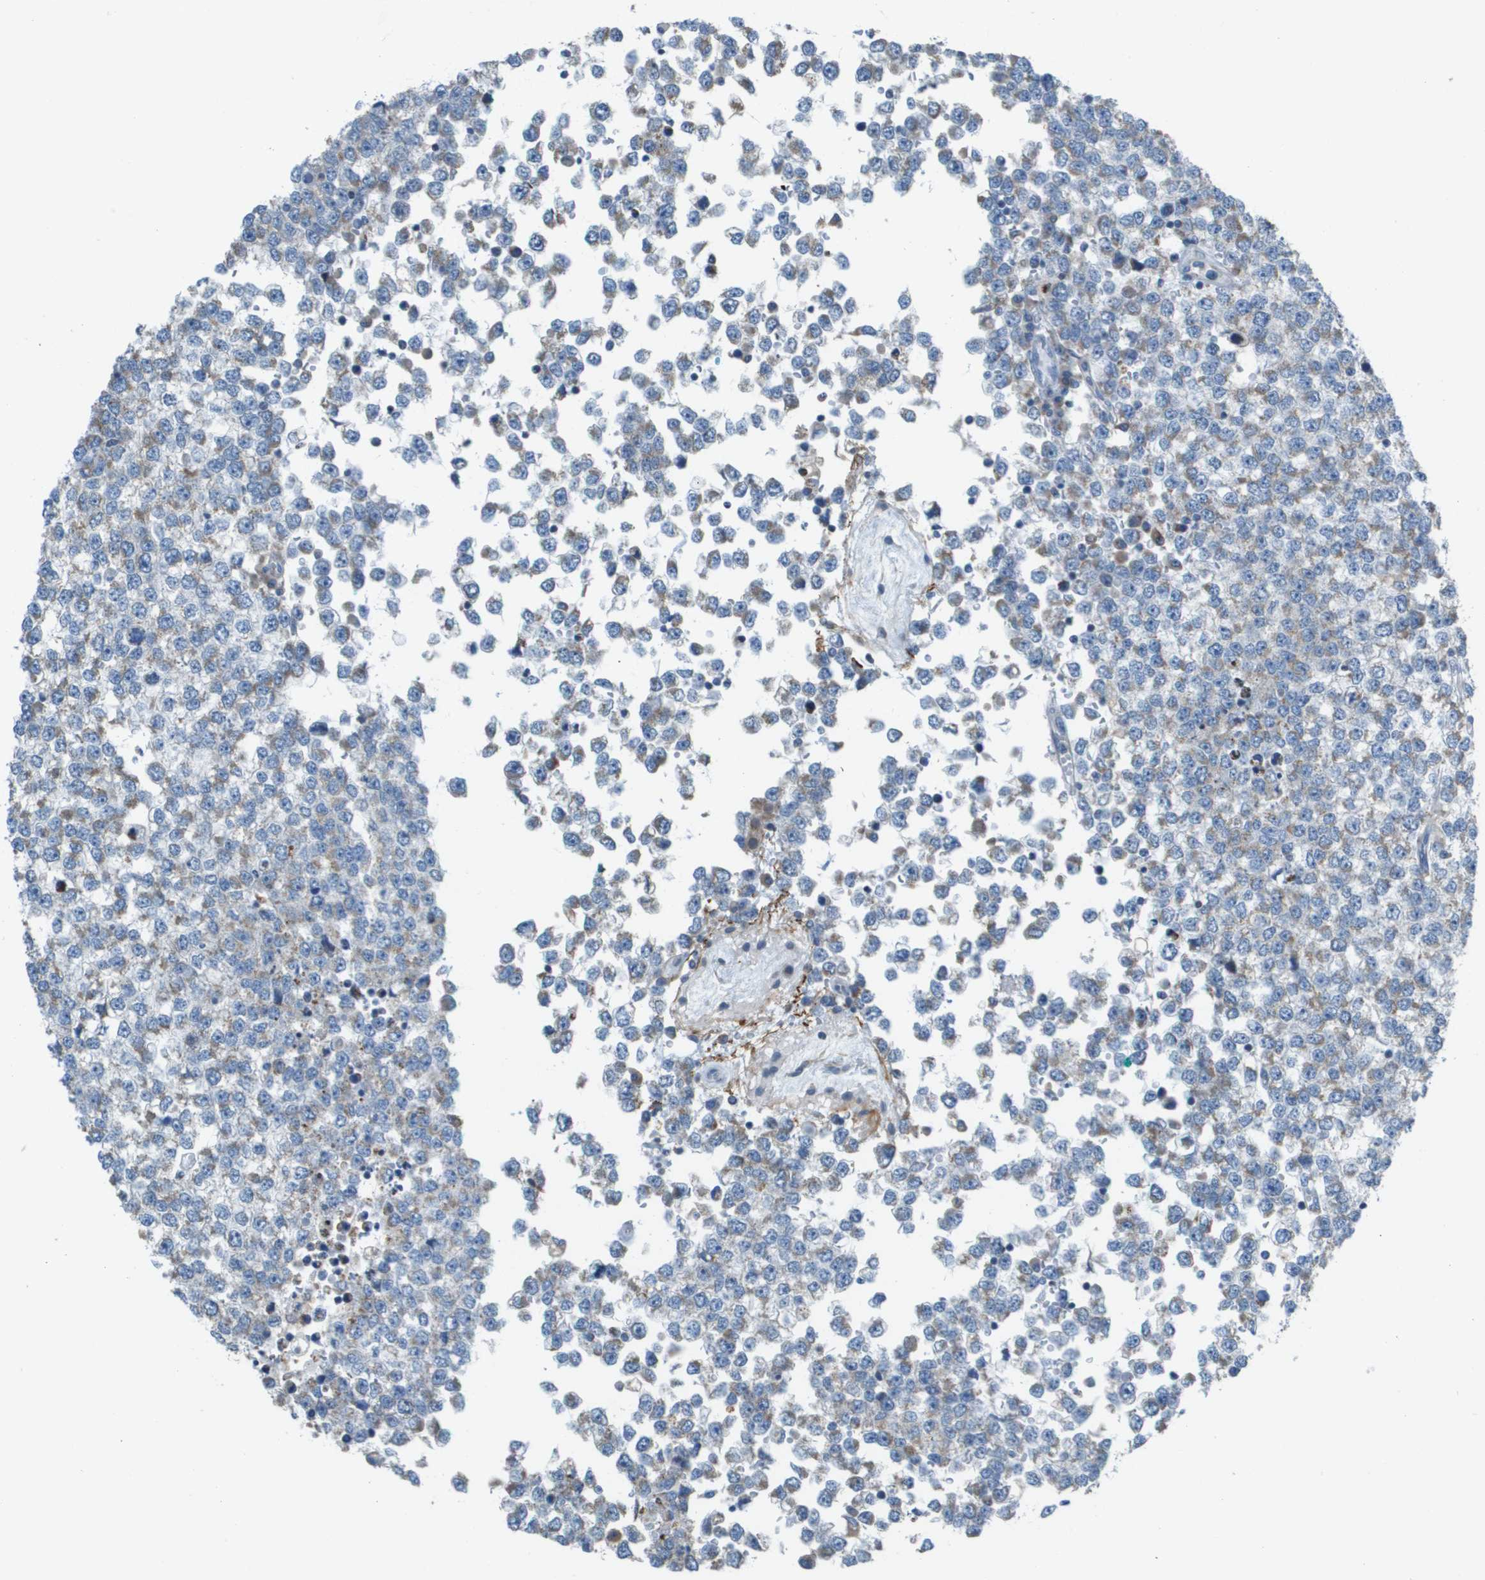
{"staining": {"intensity": "weak", "quantity": "<25%", "location": "cytoplasmic/membranous"}, "tissue": "testis cancer", "cell_type": "Tumor cells", "image_type": "cancer", "snomed": [{"axis": "morphology", "description": "Seminoma, NOS"}, {"axis": "topography", "description": "Testis"}], "caption": "There is no significant staining in tumor cells of testis cancer (seminoma).", "gene": "GALNT6", "patient": {"sex": "male", "age": 65}}